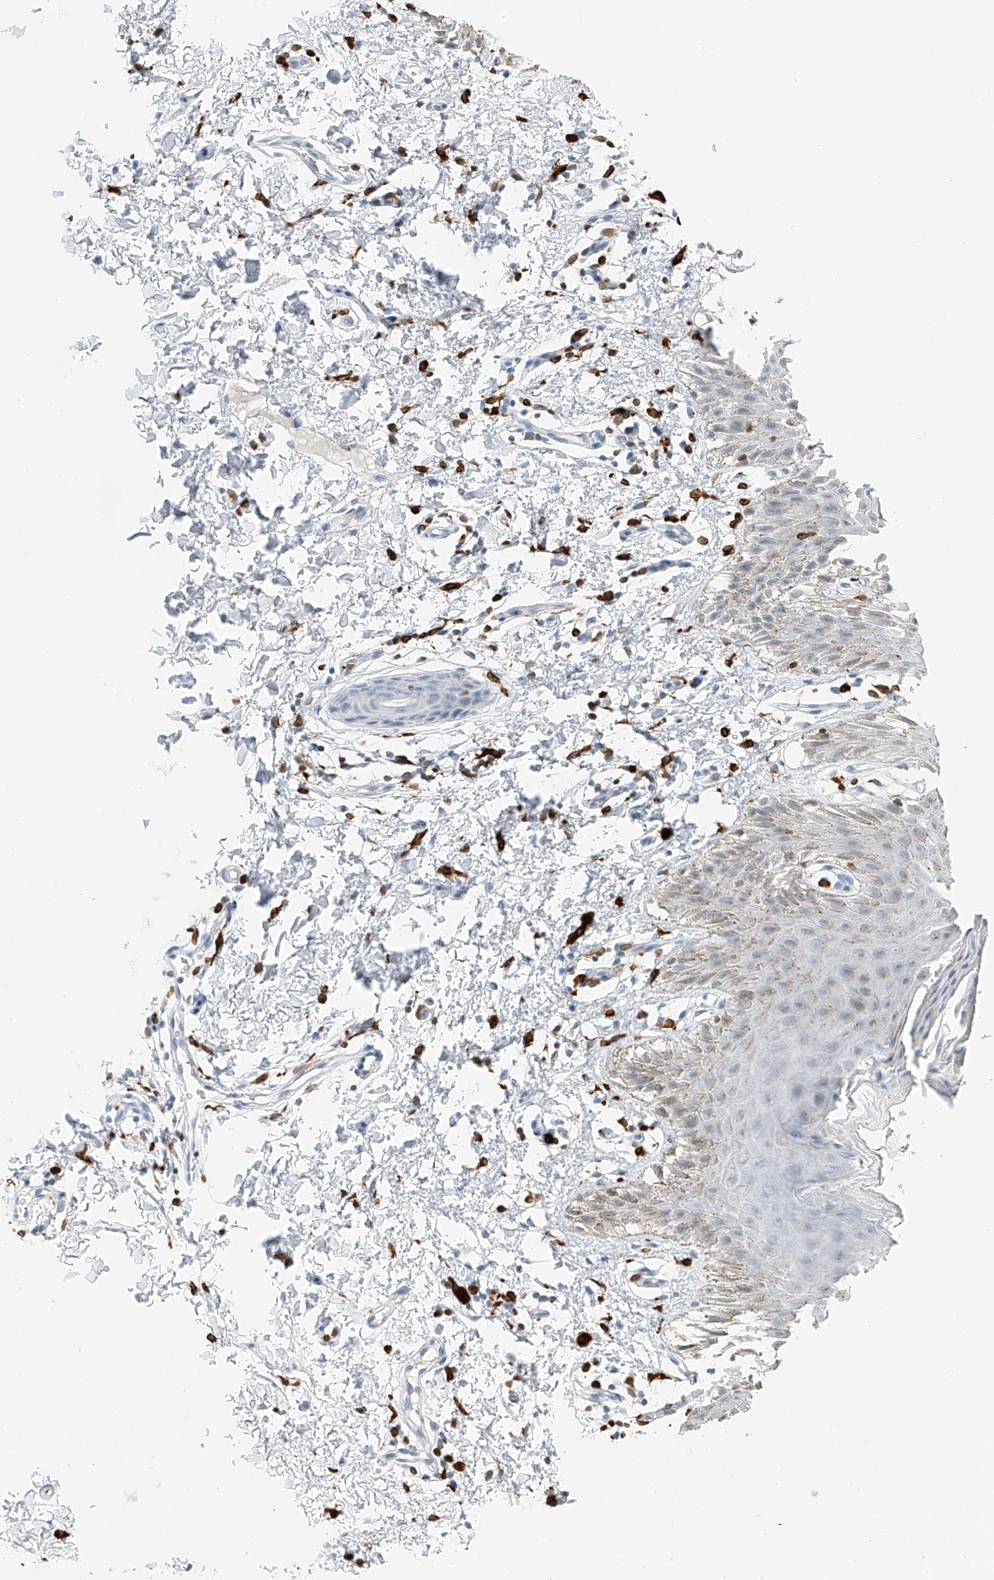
{"staining": {"intensity": "weak", "quantity": "<25%", "location": "cytoplasmic/membranous"}, "tissue": "skin", "cell_type": "Epidermal cells", "image_type": "normal", "snomed": [{"axis": "morphology", "description": "Normal tissue, NOS"}, {"axis": "topography", "description": "Anal"}], "caption": "Epidermal cells are negative for protein expression in normal human skin. (Immunohistochemistry, brightfield microscopy, high magnification).", "gene": "TBXAS1", "patient": {"sex": "male", "age": 44}}